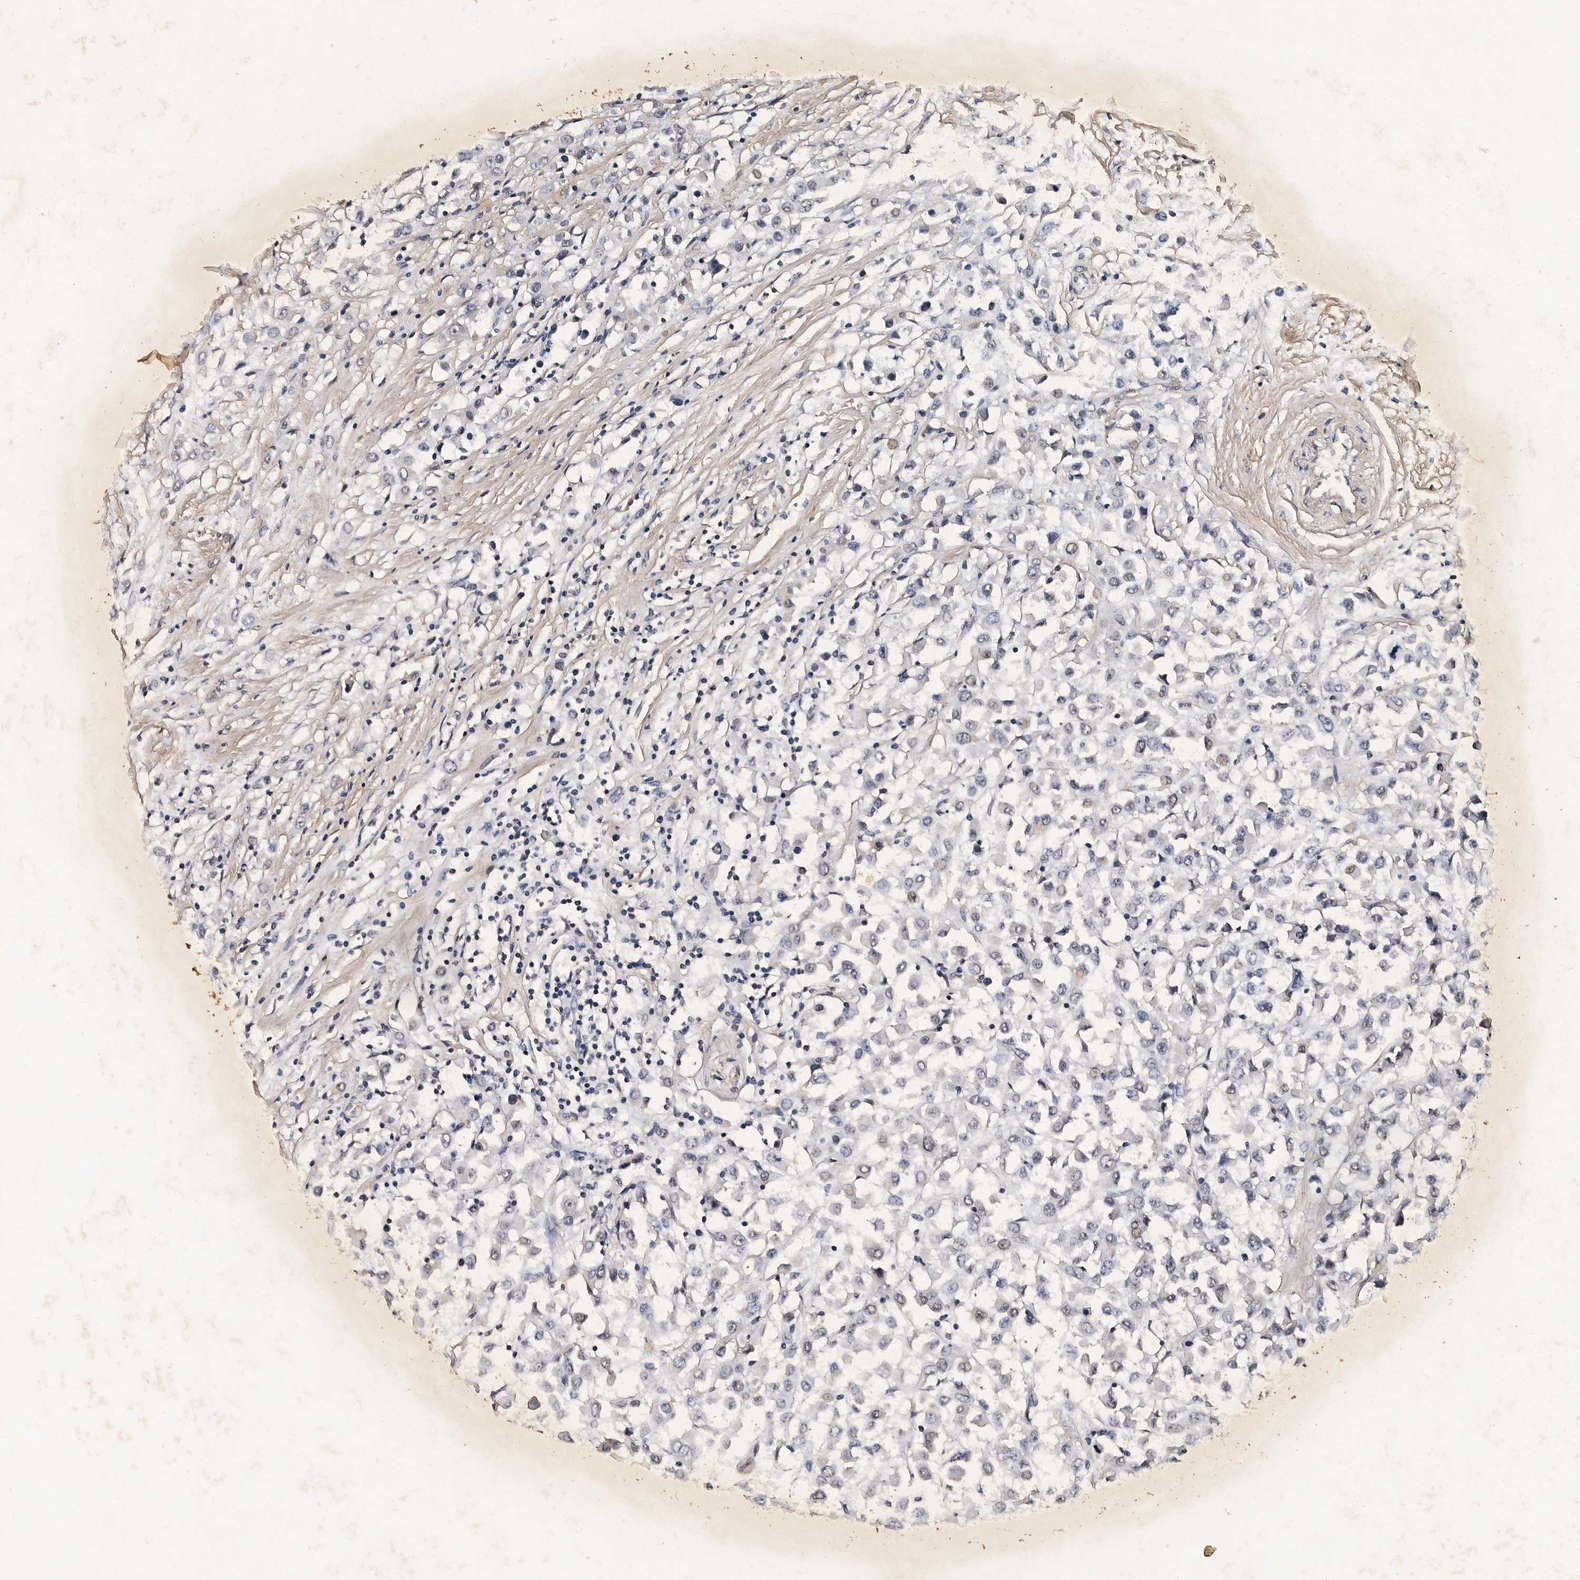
{"staining": {"intensity": "weak", "quantity": "<25%", "location": "cytoplasmic/membranous"}, "tissue": "breast cancer", "cell_type": "Tumor cells", "image_type": "cancer", "snomed": [{"axis": "morphology", "description": "Duct carcinoma"}, {"axis": "topography", "description": "Breast"}], "caption": "DAB immunohistochemical staining of human breast invasive ductal carcinoma exhibits no significant positivity in tumor cells.", "gene": "CPNE3", "patient": {"sex": "female", "age": 61}}